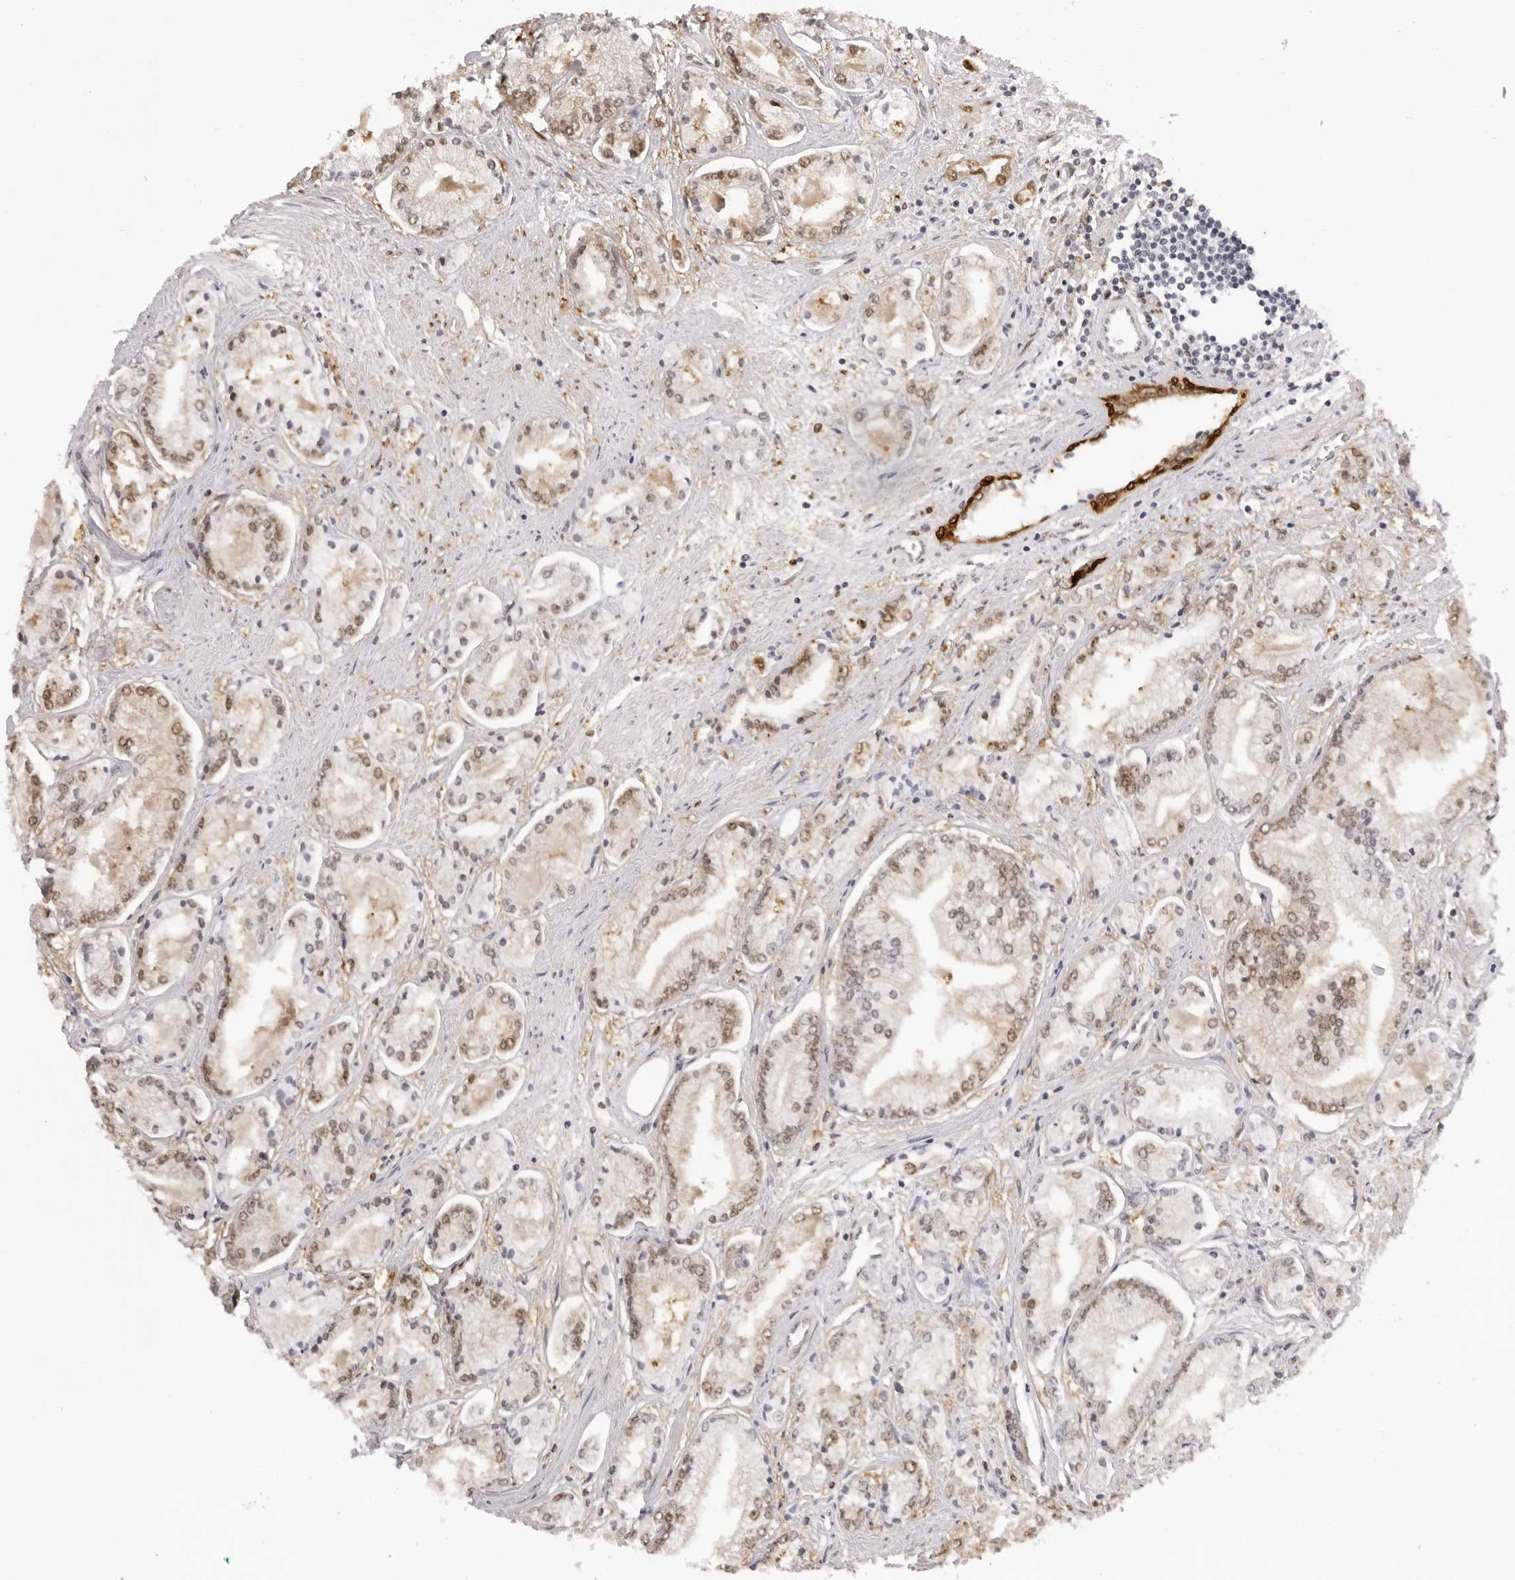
{"staining": {"intensity": "weak", "quantity": ">75%", "location": "cytoplasmic/membranous,nuclear"}, "tissue": "prostate cancer", "cell_type": "Tumor cells", "image_type": "cancer", "snomed": [{"axis": "morphology", "description": "Adenocarcinoma, Low grade"}, {"axis": "topography", "description": "Prostate"}], "caption": "Human prostate adenocarcinoma (low-grade) stained for a protein (brown) displays weak cytoplasmic/membranous and nuclear positive positivity in approximately >75% of tumor cells.", "gene": "HSPA4", "patient": {"sex": "male", "age": 52}}